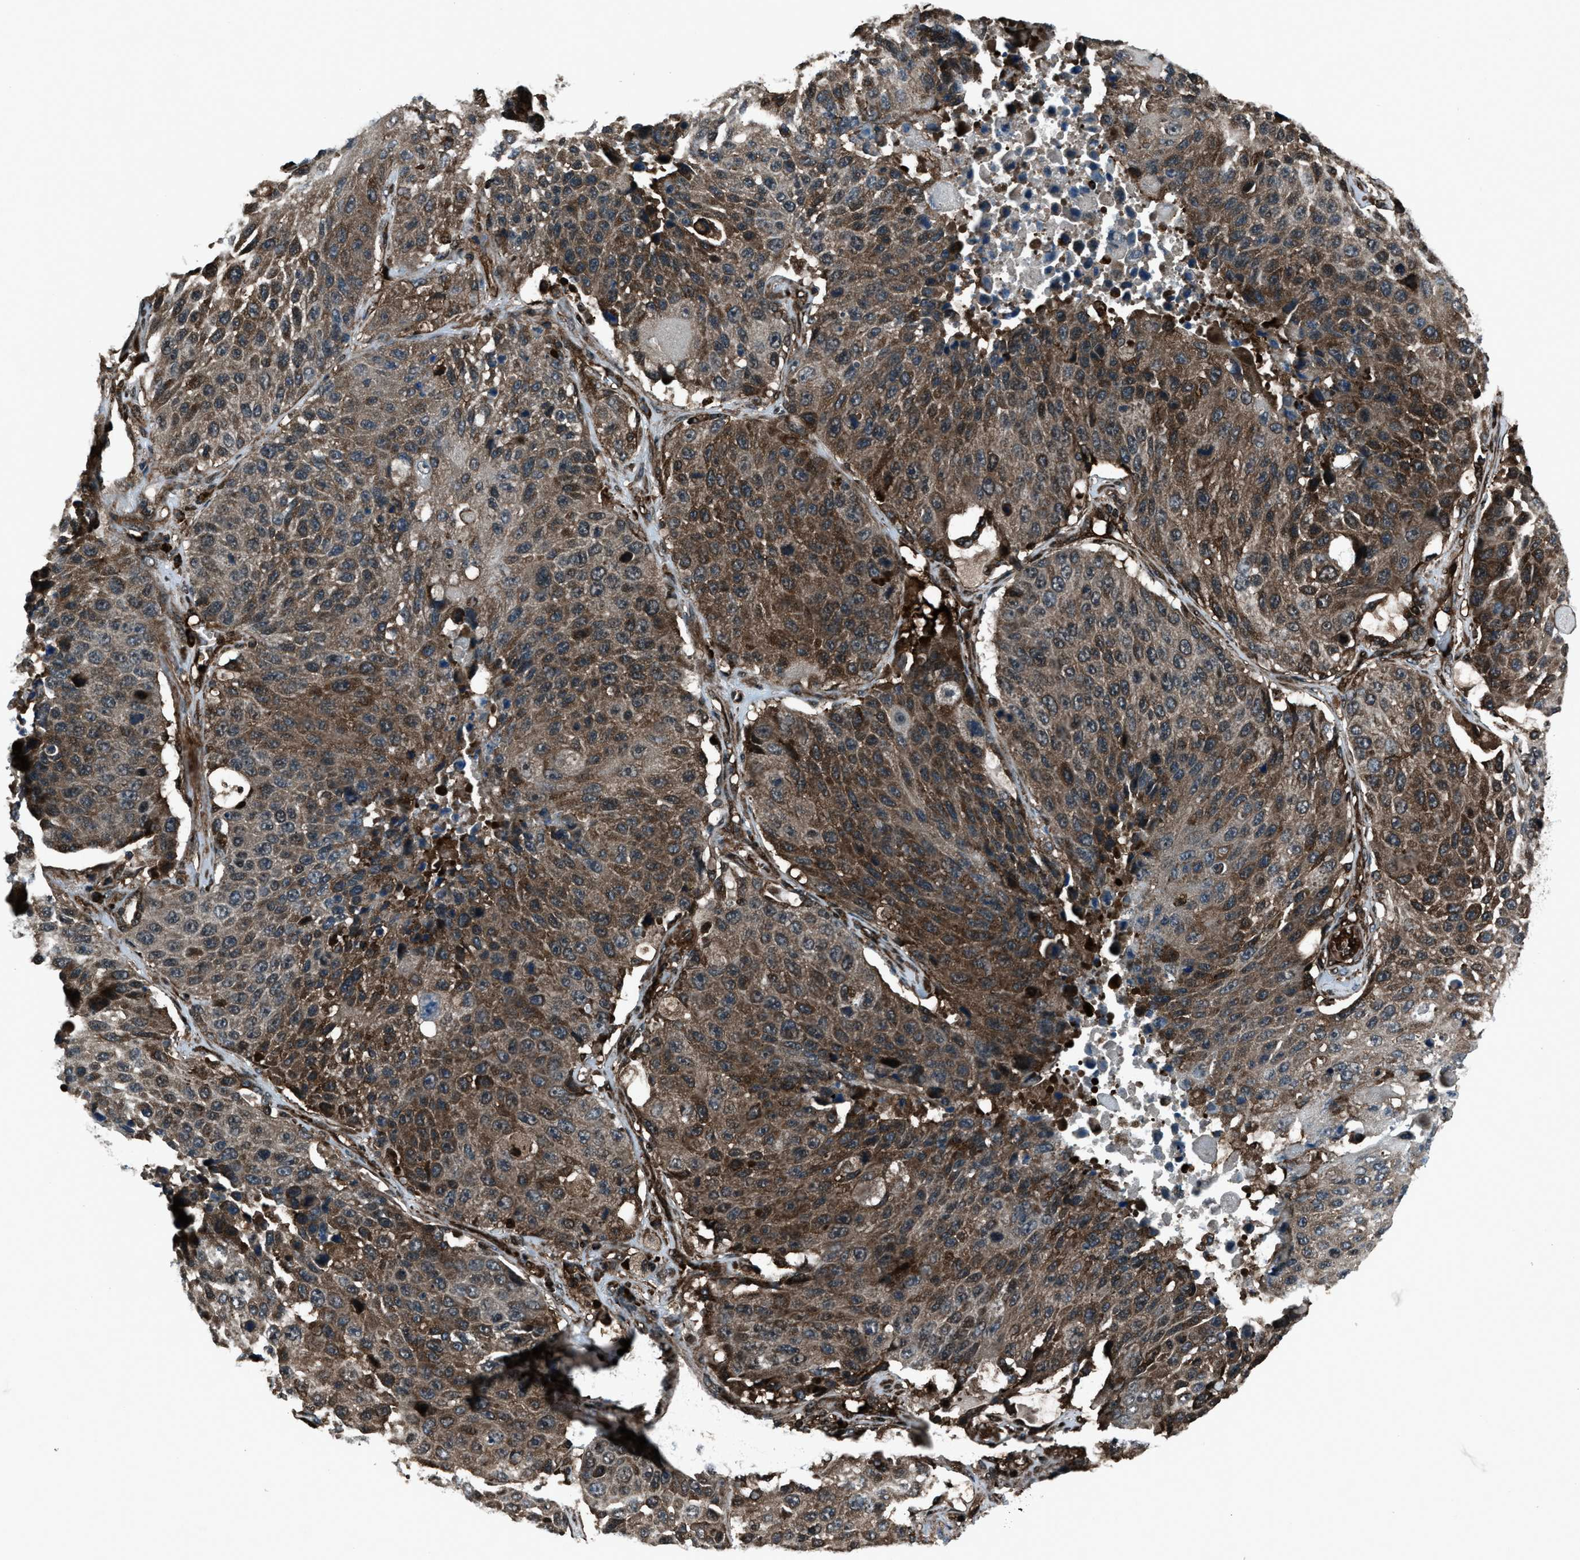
{"staining": {"intensity": "moderate", "quantity": ">75%", "location": "cytoplasmic/membranous,nuclear"}, "tissue": "lung cancer", "cell_type": "Tumor cells", "image_type": "cancer", "snomed": [{"axis": "morphology", "description": "Squamous cell carcinoma, NOS"}, {"axis": "topography", "description": "Lung"}], "caption": "High-magnification brightfield microscopy of lung cancer stained with DAB (brown) and counterstained with hematoxylin (blue). tumor cells exhibit moderate cytoplasmic/membranous and nuclear positivity is seen in about>75% of cells. (DAB IHC with brightfield microscopy, high magnification).", "gene": "SNX30", "patient": {"sex": "male", "age": 61}}